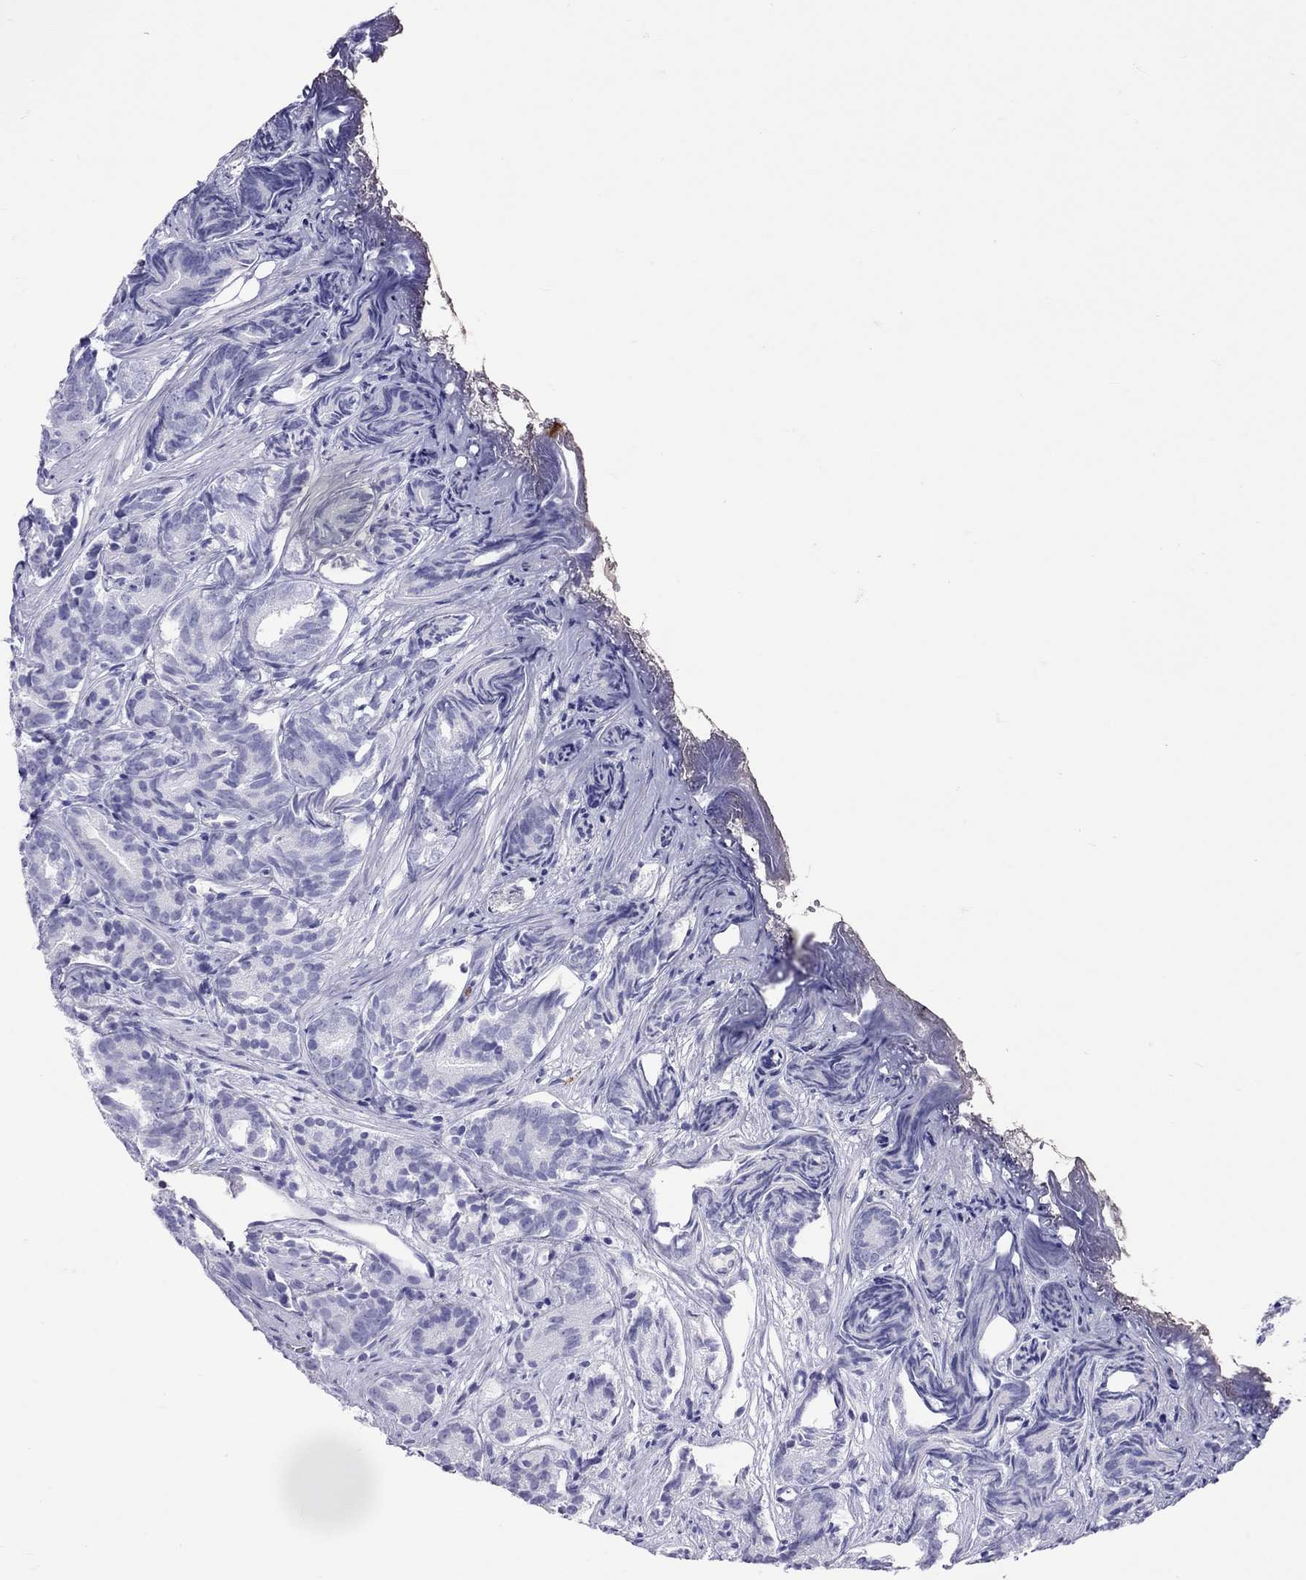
{"staining": {"intensity": "negative", "quantity": "none", "location": "none"}, "tissue": "prostate cancer", "cell_type": "Tumor cells", "image_type": "cancer", "snomed": [{"axis": "morphology", "description": "Adenocarcinoma, High grade"}, {"axis": "topography", "description": "Prostate"}], "caption": "IHC image of neoplastic tissue: adenocarcinoma (high-grade) (prostate) stained with DAB (3,3'-diaminobenzidine) reveals no significant protein staining in tumor cells.", "gene": "SLAMF1", "patient": {"sex": "male", "age": 84}}